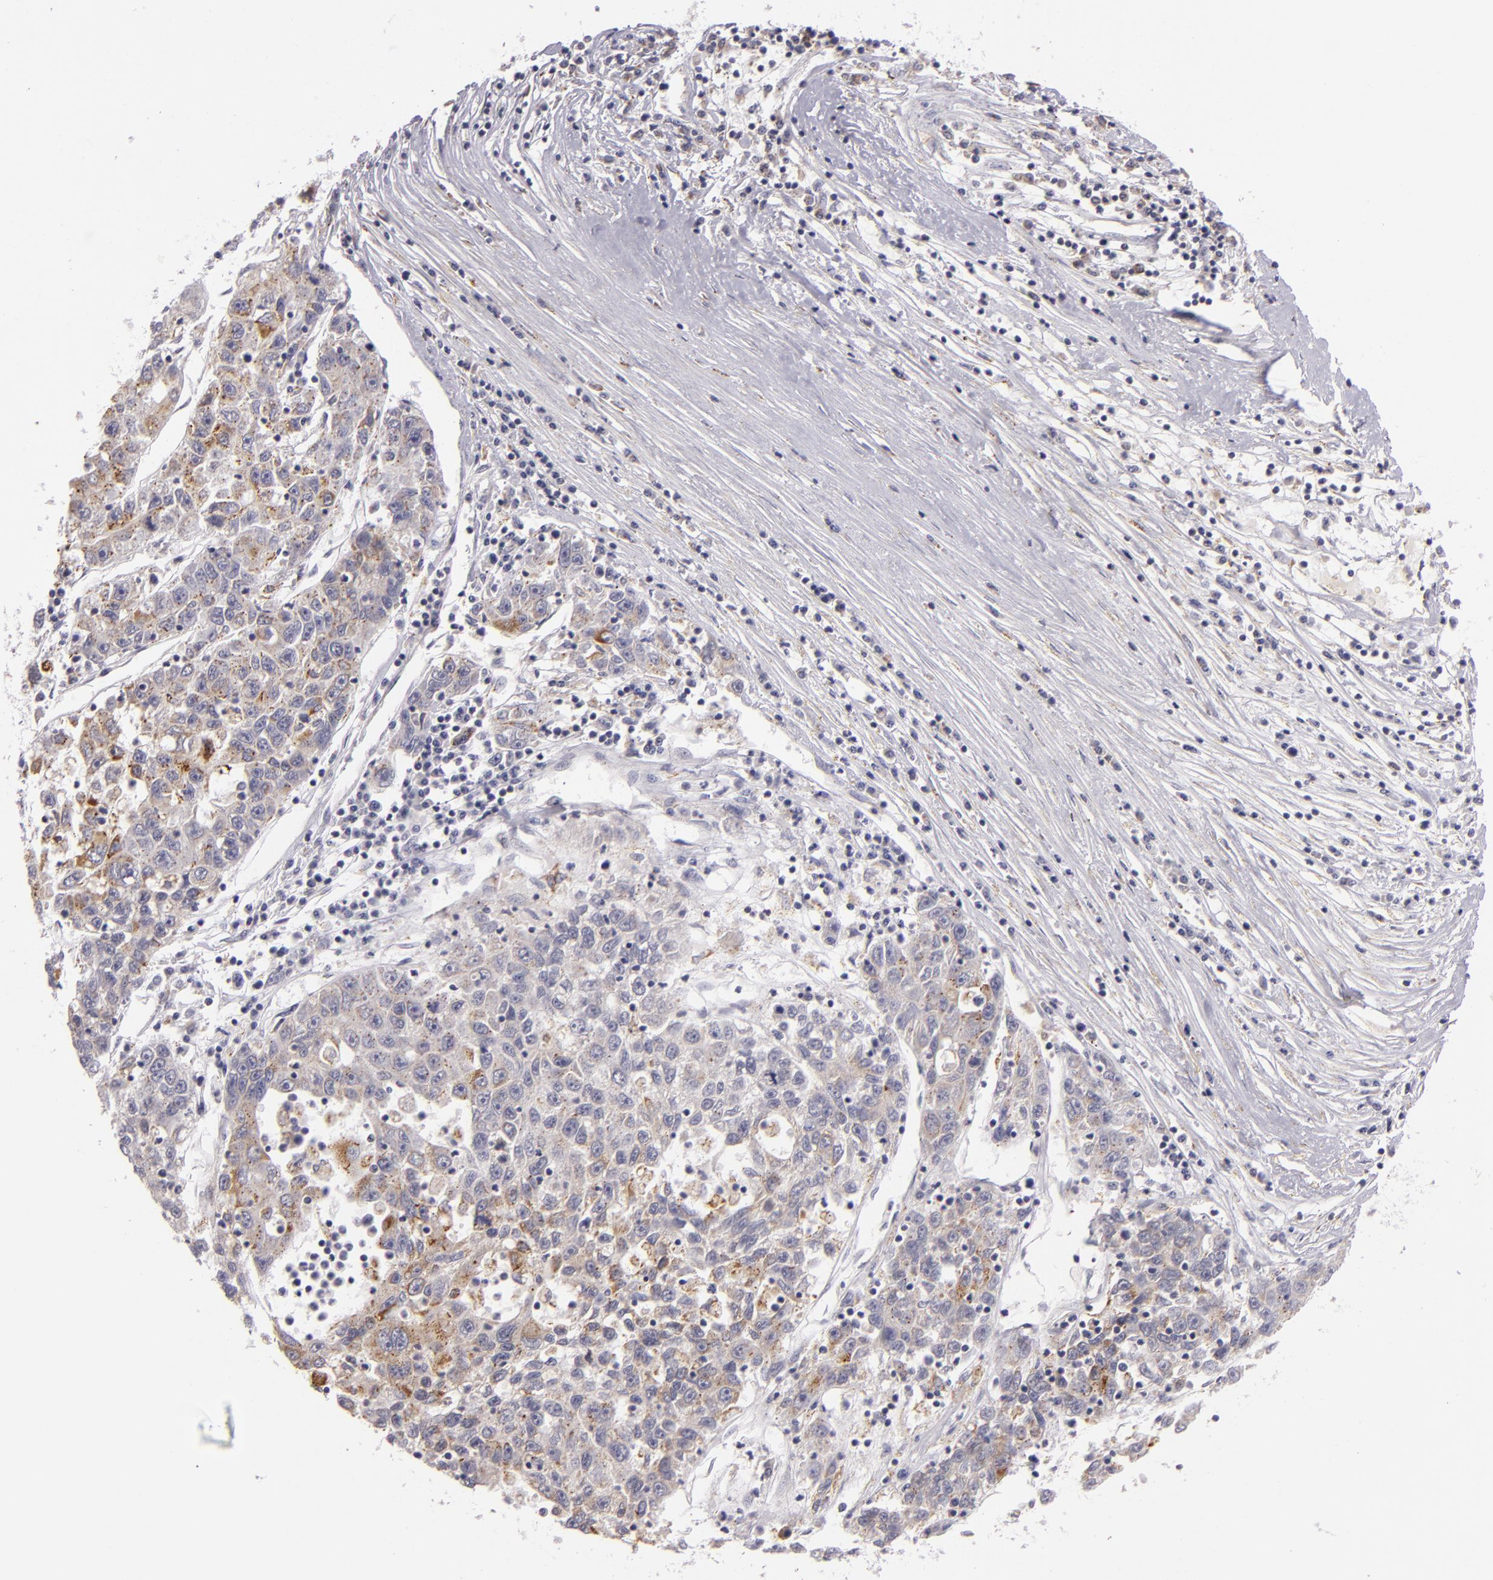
{"staining": {"intensity": "weak", "quantity": "<25%", "location": "cytoplasmic/membranous"}, "tissue": "liver cancer", "cell_type": "Tumor cells", "image_type": "cancer", "snomed": [{"axis": "morphology", "description": "Carcinoma, Hepatocellular, NOS"}, {"axis": "topography", "description": "Liver"}], "caption": "IHC of human liver cancer demonstrates no expression in tumor cells.", "gene": "CILK1", "patient": {"sex": "male", "age": 49}}